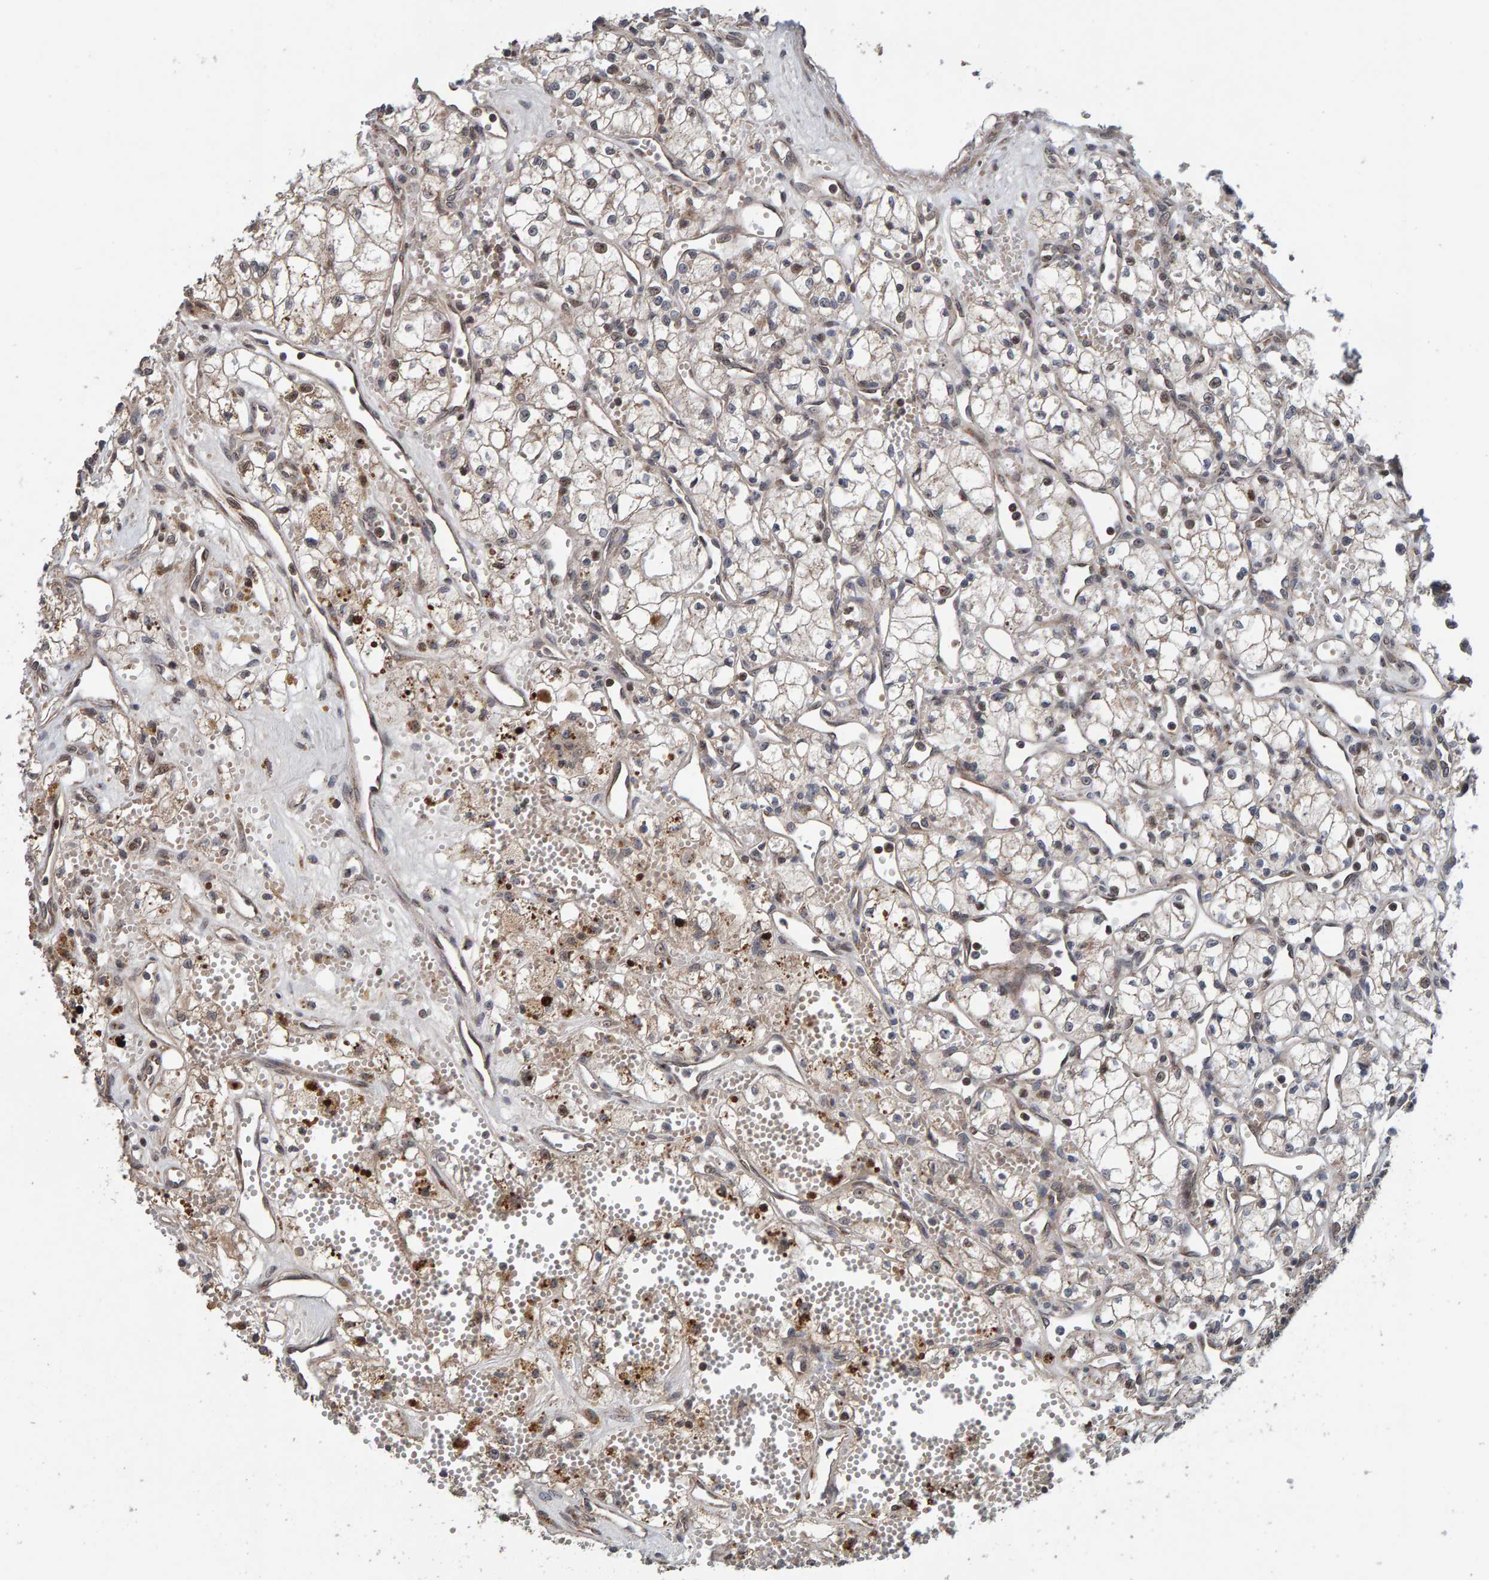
{"staining": {"intensity": "weak", "quantity": "<25%", "location": "cytoplasmic/membranous,nuclear"}, "tissue": "renal cancer", "cell_type": "Tumor cells", "image_type": "cancer", "snomed": [{"axis": "morphology", "description": "Adenocarcinoma, NOS"}, {"axis": "topography", "description": "Kidney"}], "caption": "Tumor cells are negative for brown protein staining in renal adenocarcinoma. Nuclei are stained in blue.", "gene": "CCDC25", "patient": {"sex": "male", "age": 59}}